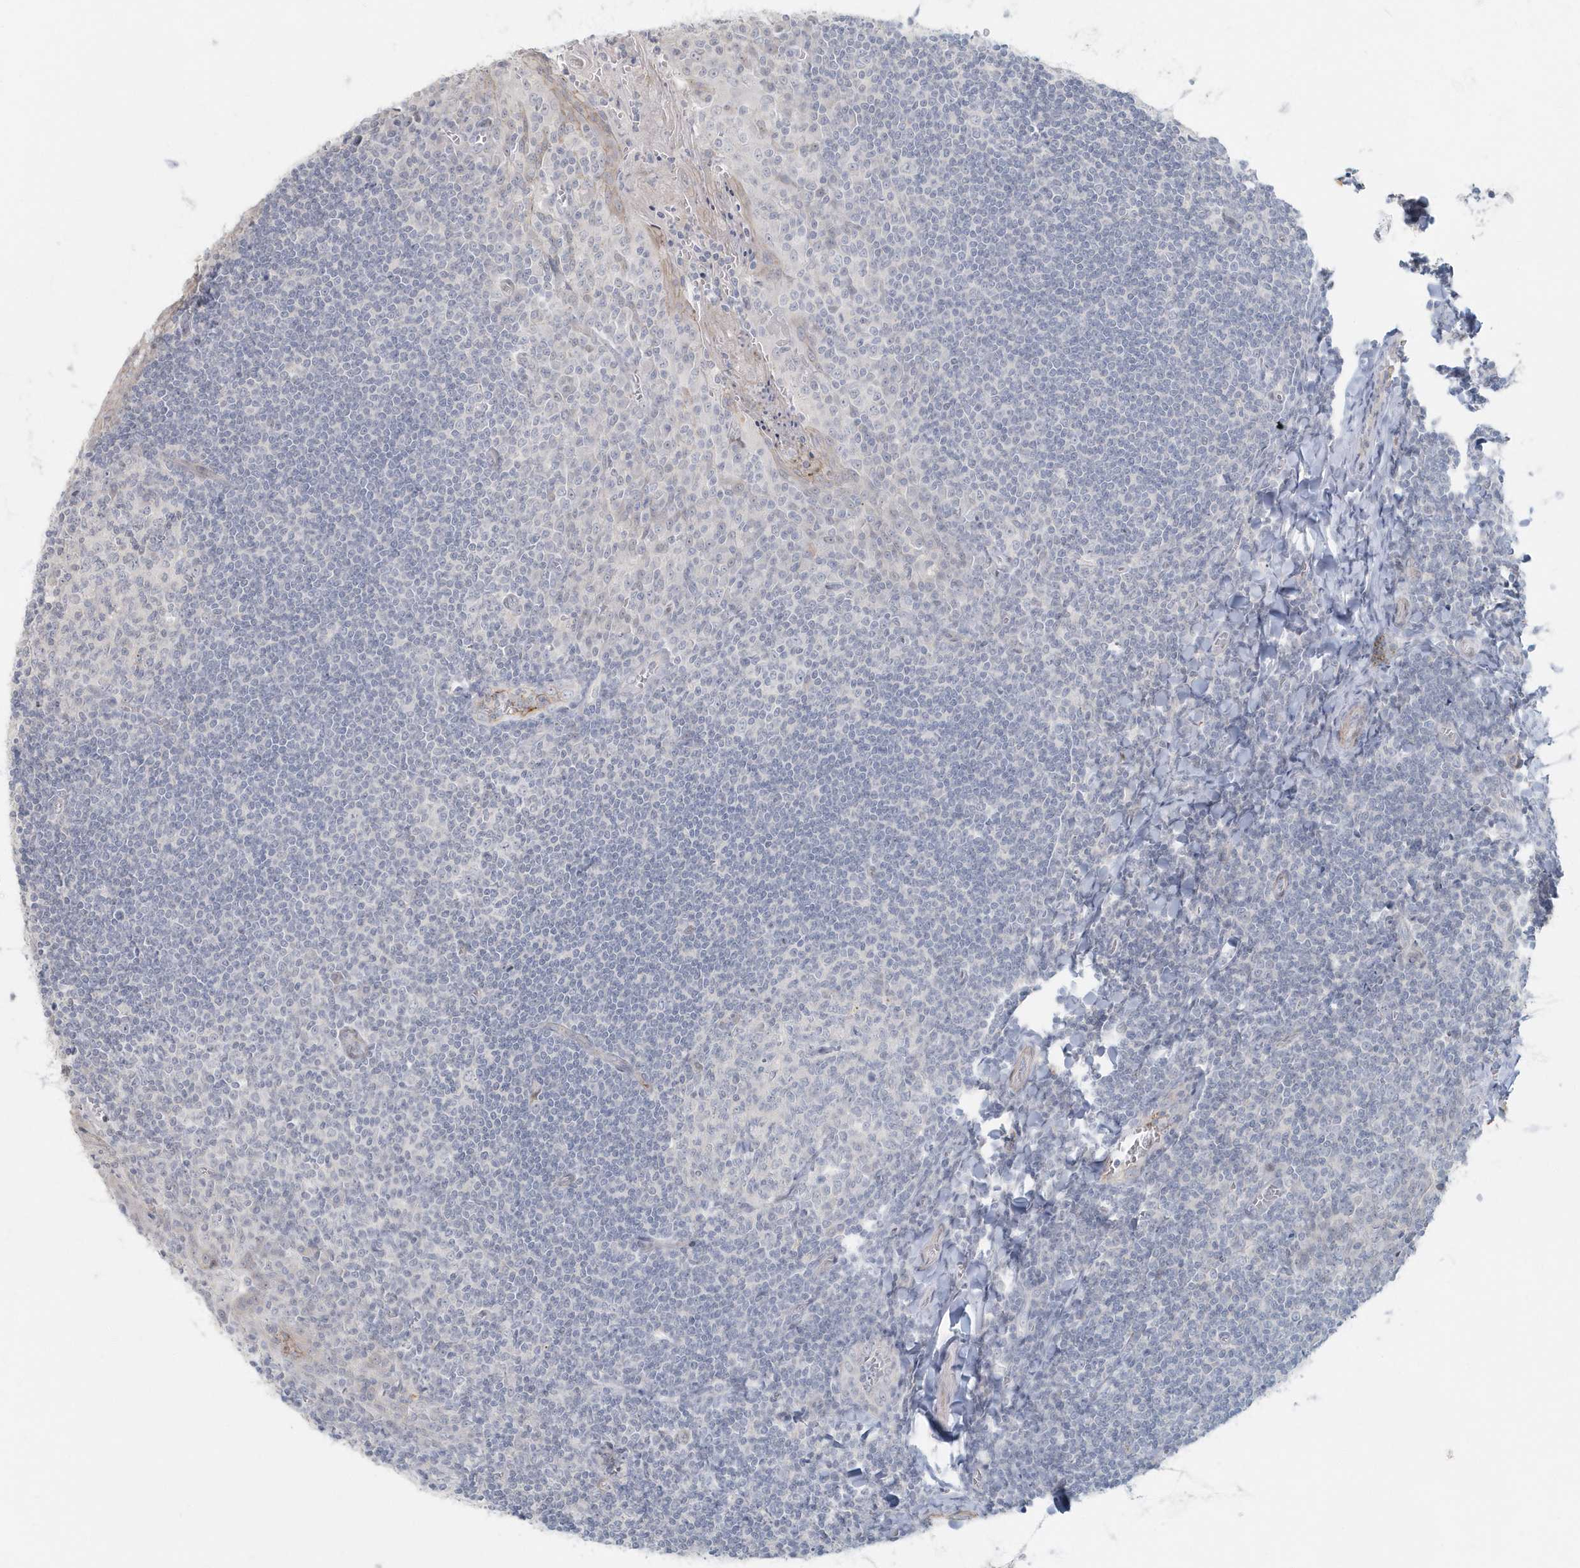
{"staining": {"intensity": "negative", "quantity": "none", "location": "none"}, "tissue": "tonsil", "cell_type": "Germinal center cells", "image_type": "normal", "snomed": [{"axis": "morphology", "description": "Normal tissue, NOS"}, {"axis": "topography", "description": "Tonsil"}], "caption": "Immunohistochemistry (IHC) of benign tonsil exhibits no staining in germinal center cells.", "gene": "MYOT", "patient": {"sex": "male", "age": 27}}